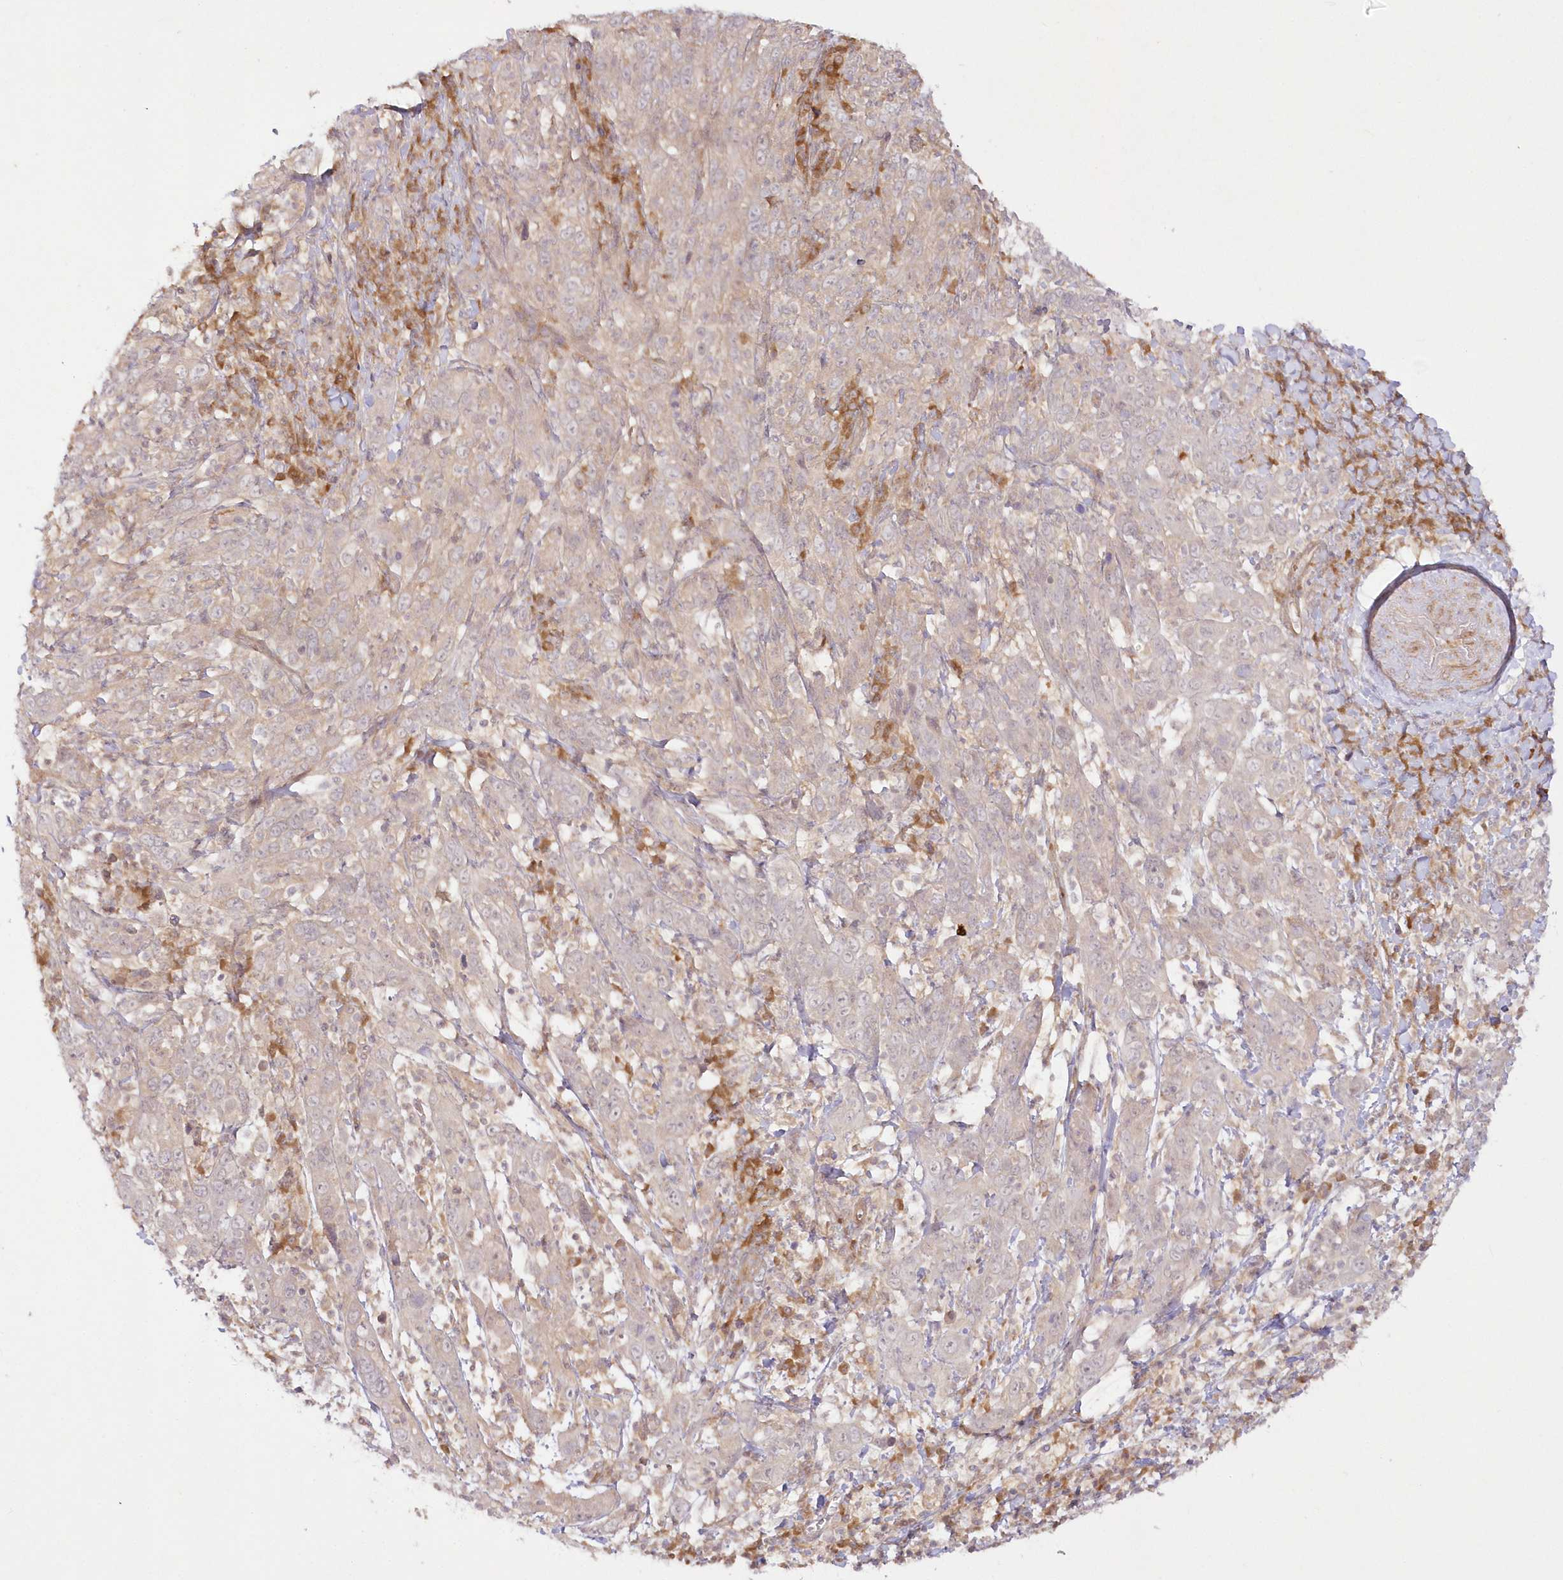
{"staining": {"intensity": "weak", "quantity": "25%-75%", "location": "cytoplasmic/membranous"}, "tissue": "cervical cancer", "cell_type": "Tumor cells", "image_type": "cancer", "snomed": [{"axis": "morphology", "description": "Squamous cell carcinoma, NOS"}, {"axis": "topography", "description": "Cervix"}], "caption": "Tumor cells exhibit weak cytoplasmic/membranous staining in approximately 25%-75% of cells in squamous cell carcinoma (cervical).", "gene": "IPMK", "patient": {"sex": "female", "age": 46}}